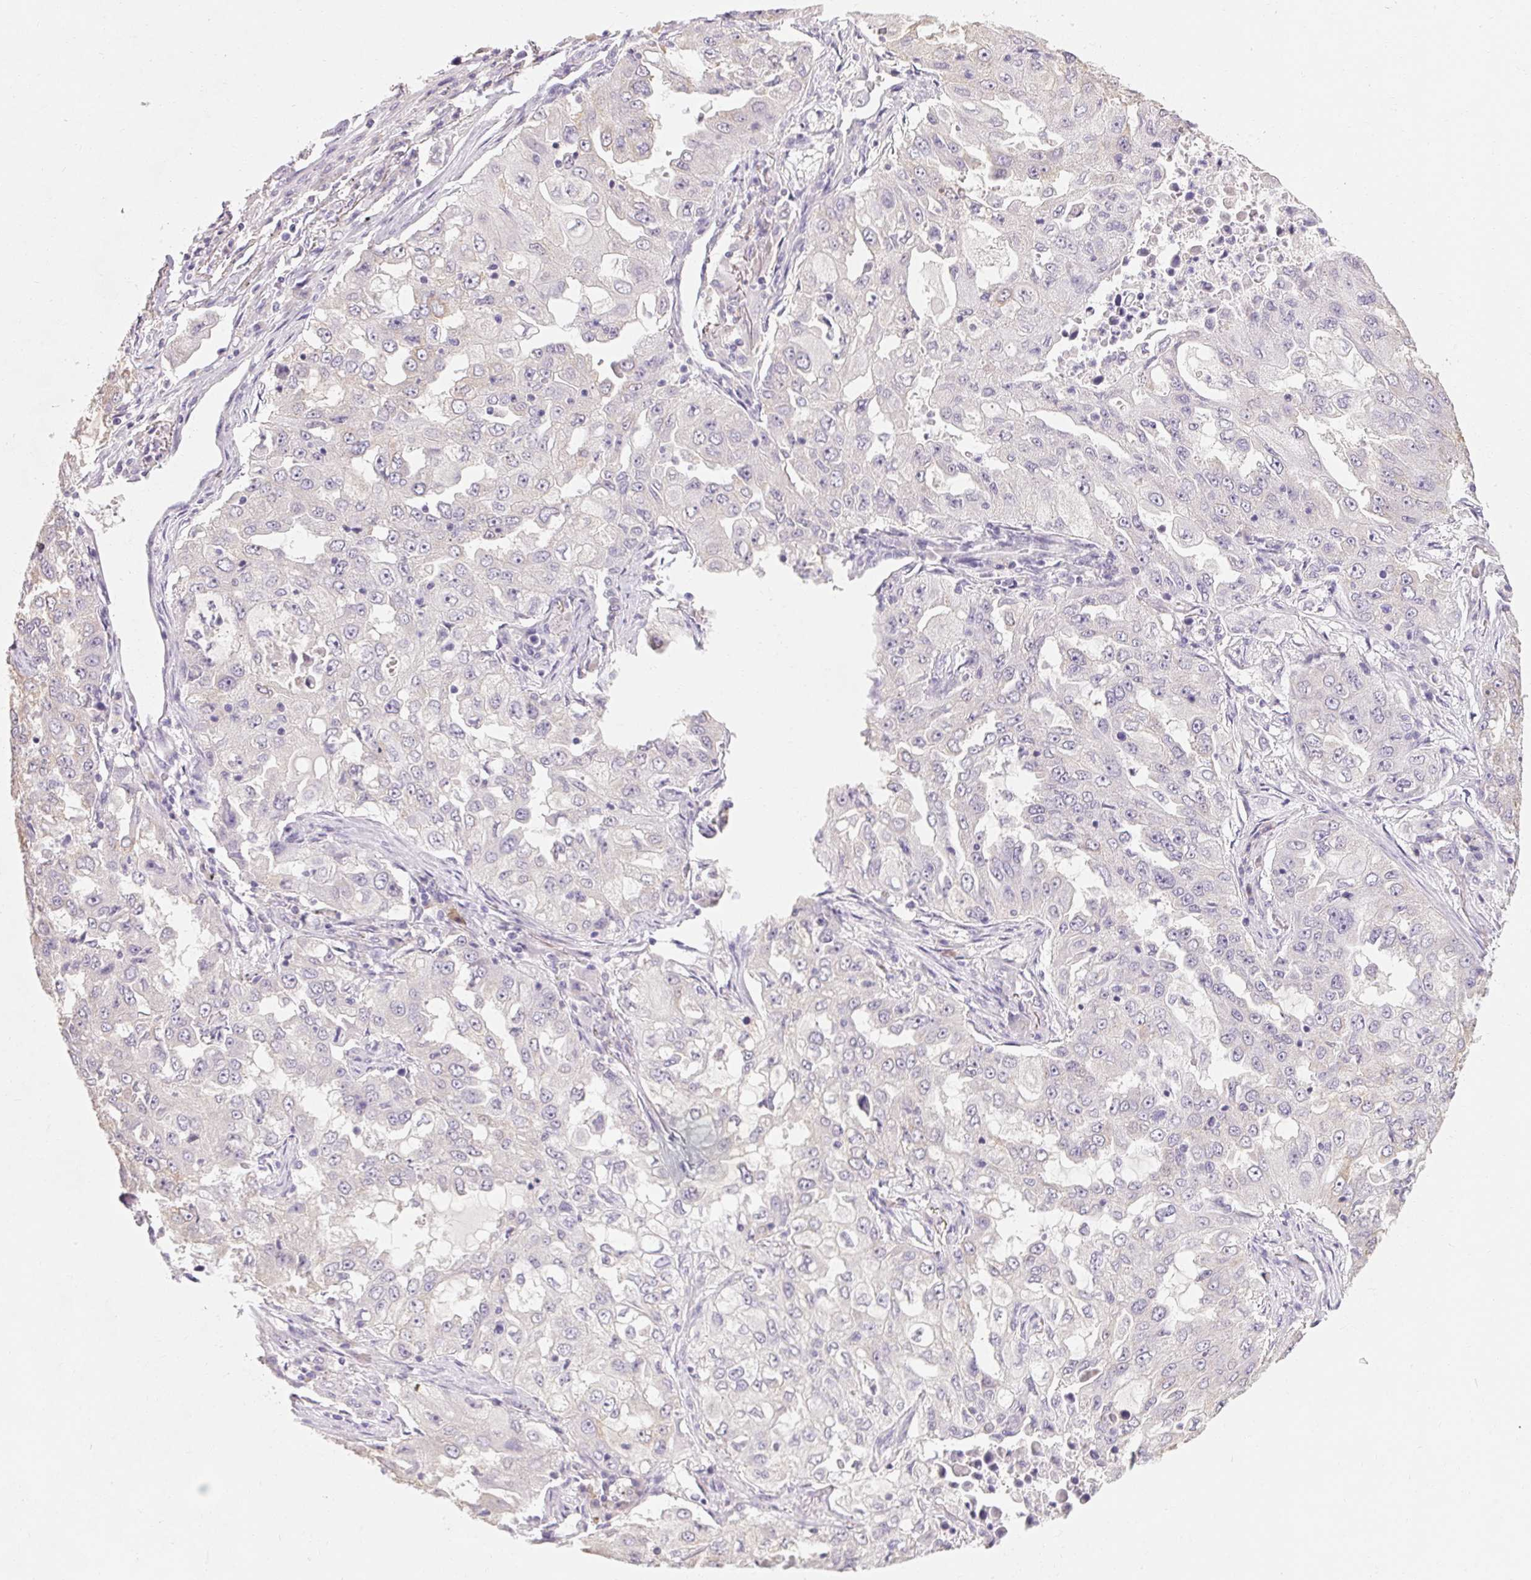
{"staining": {"intensity": "negative", "quantity": "none", "location": "none"}, "tissue": "lung cancer", "cell_type": "Tumor cells", "image_type": "cancer", "snomed": [{"axis": "morphology", "description": "Adenocarcinoma, NOS"}, {"axis": "topography", "description": "Lung"}], "caption": "The histopathology image demonstrates no significant positivity in tumor cells of lung cancer (adenocarcinoma).", "gene": "MAP7D2", "patient": {"sex": "female", "age": 61}}